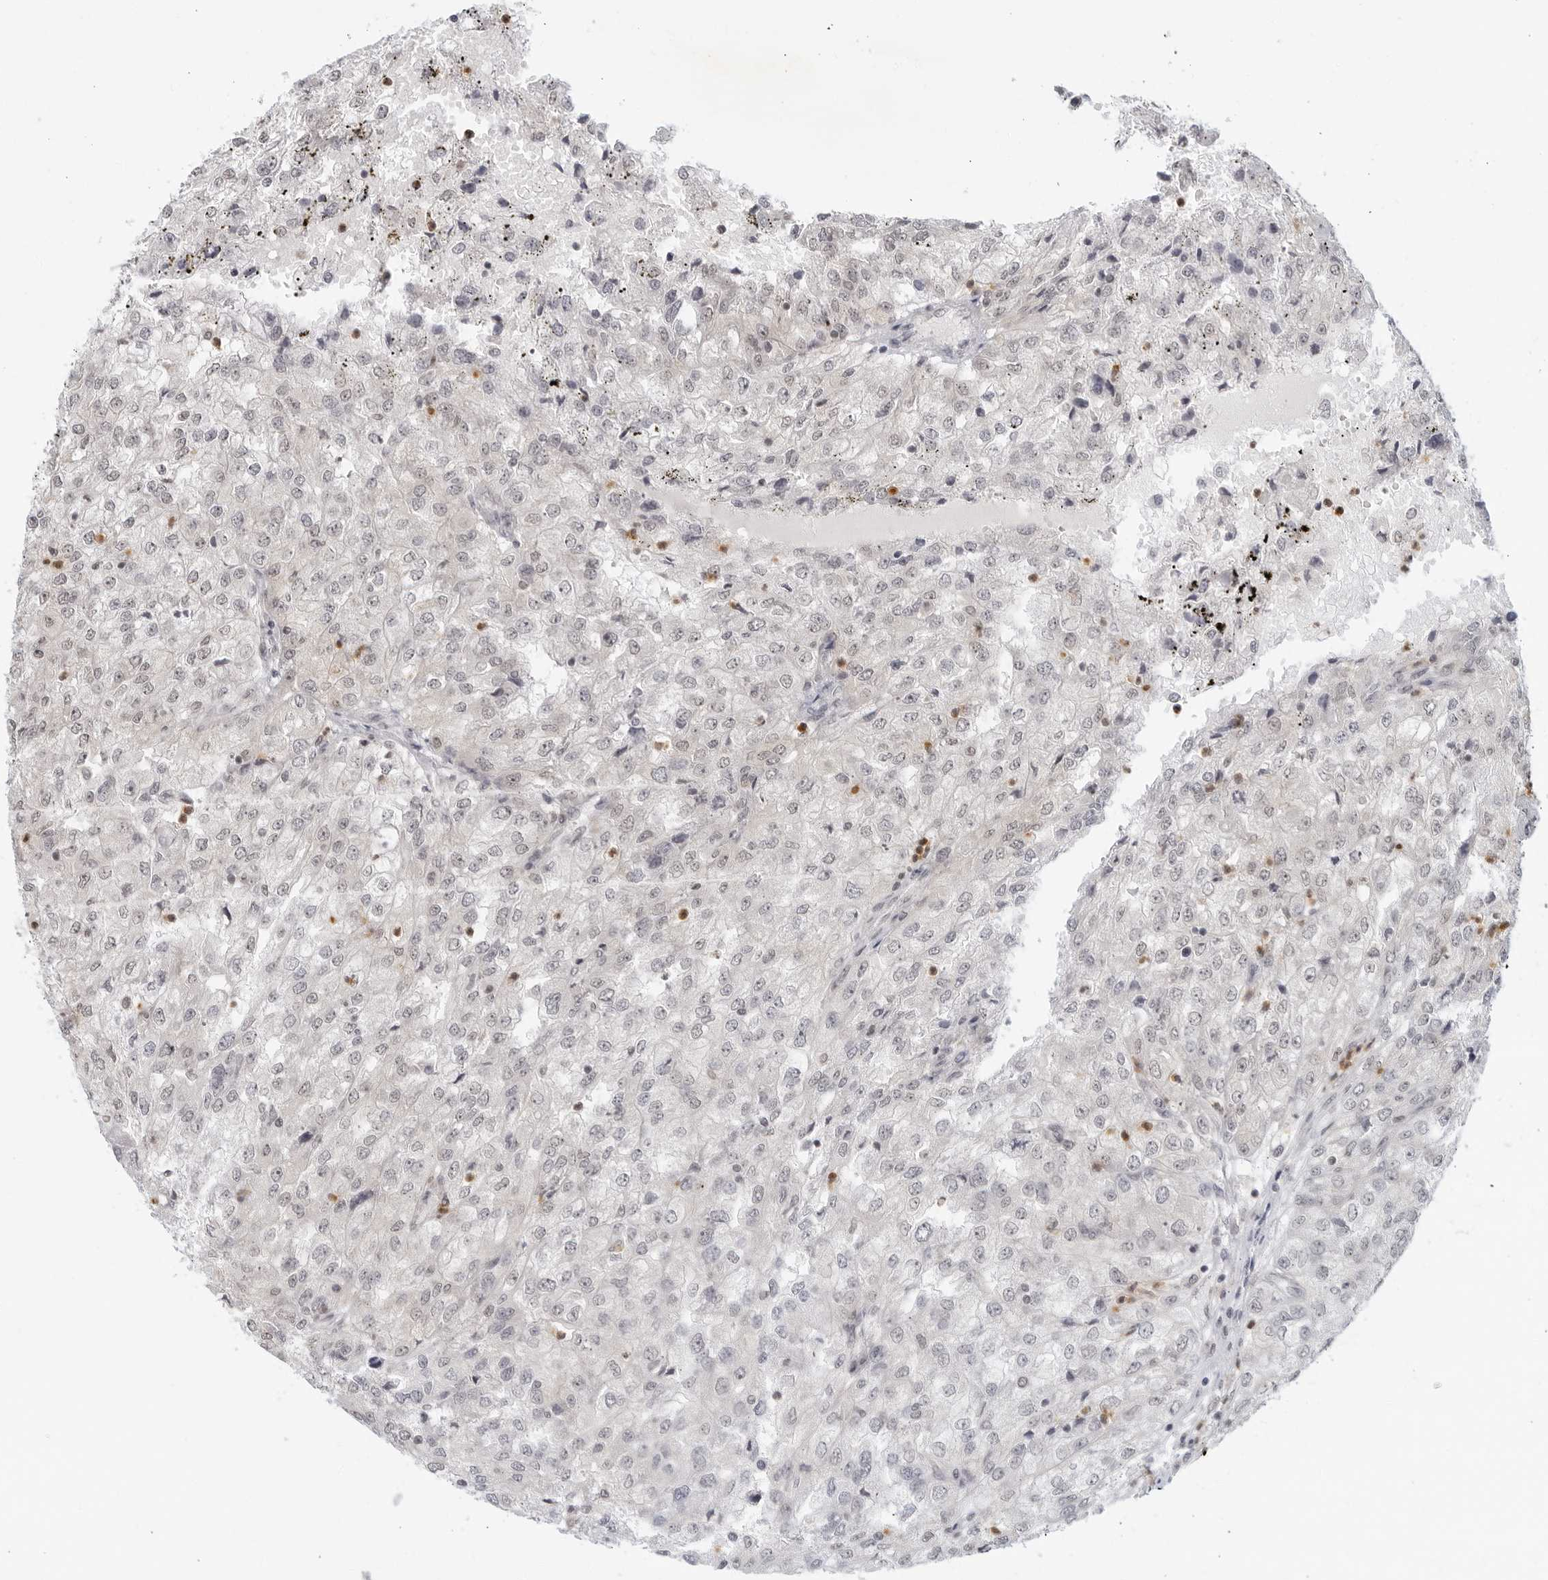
{"staining": {"intensity": "negative", "quantity": "none", "location": "none"}, "tissue": "renal cancer", "cell_type": "Tumor cells", "image_type": "cancer", "snomed": [{"axis": "morphology", "description": "Adenocarcinoma, NOS"}, {"axis": "topography", "description": "Kidney"}], "caption": "Tumor cells are negative for brown protein staining in adenocarcinoma (renal).", "gene": "CC2D1B", "patient": {"sex": "female", "age": 54}}